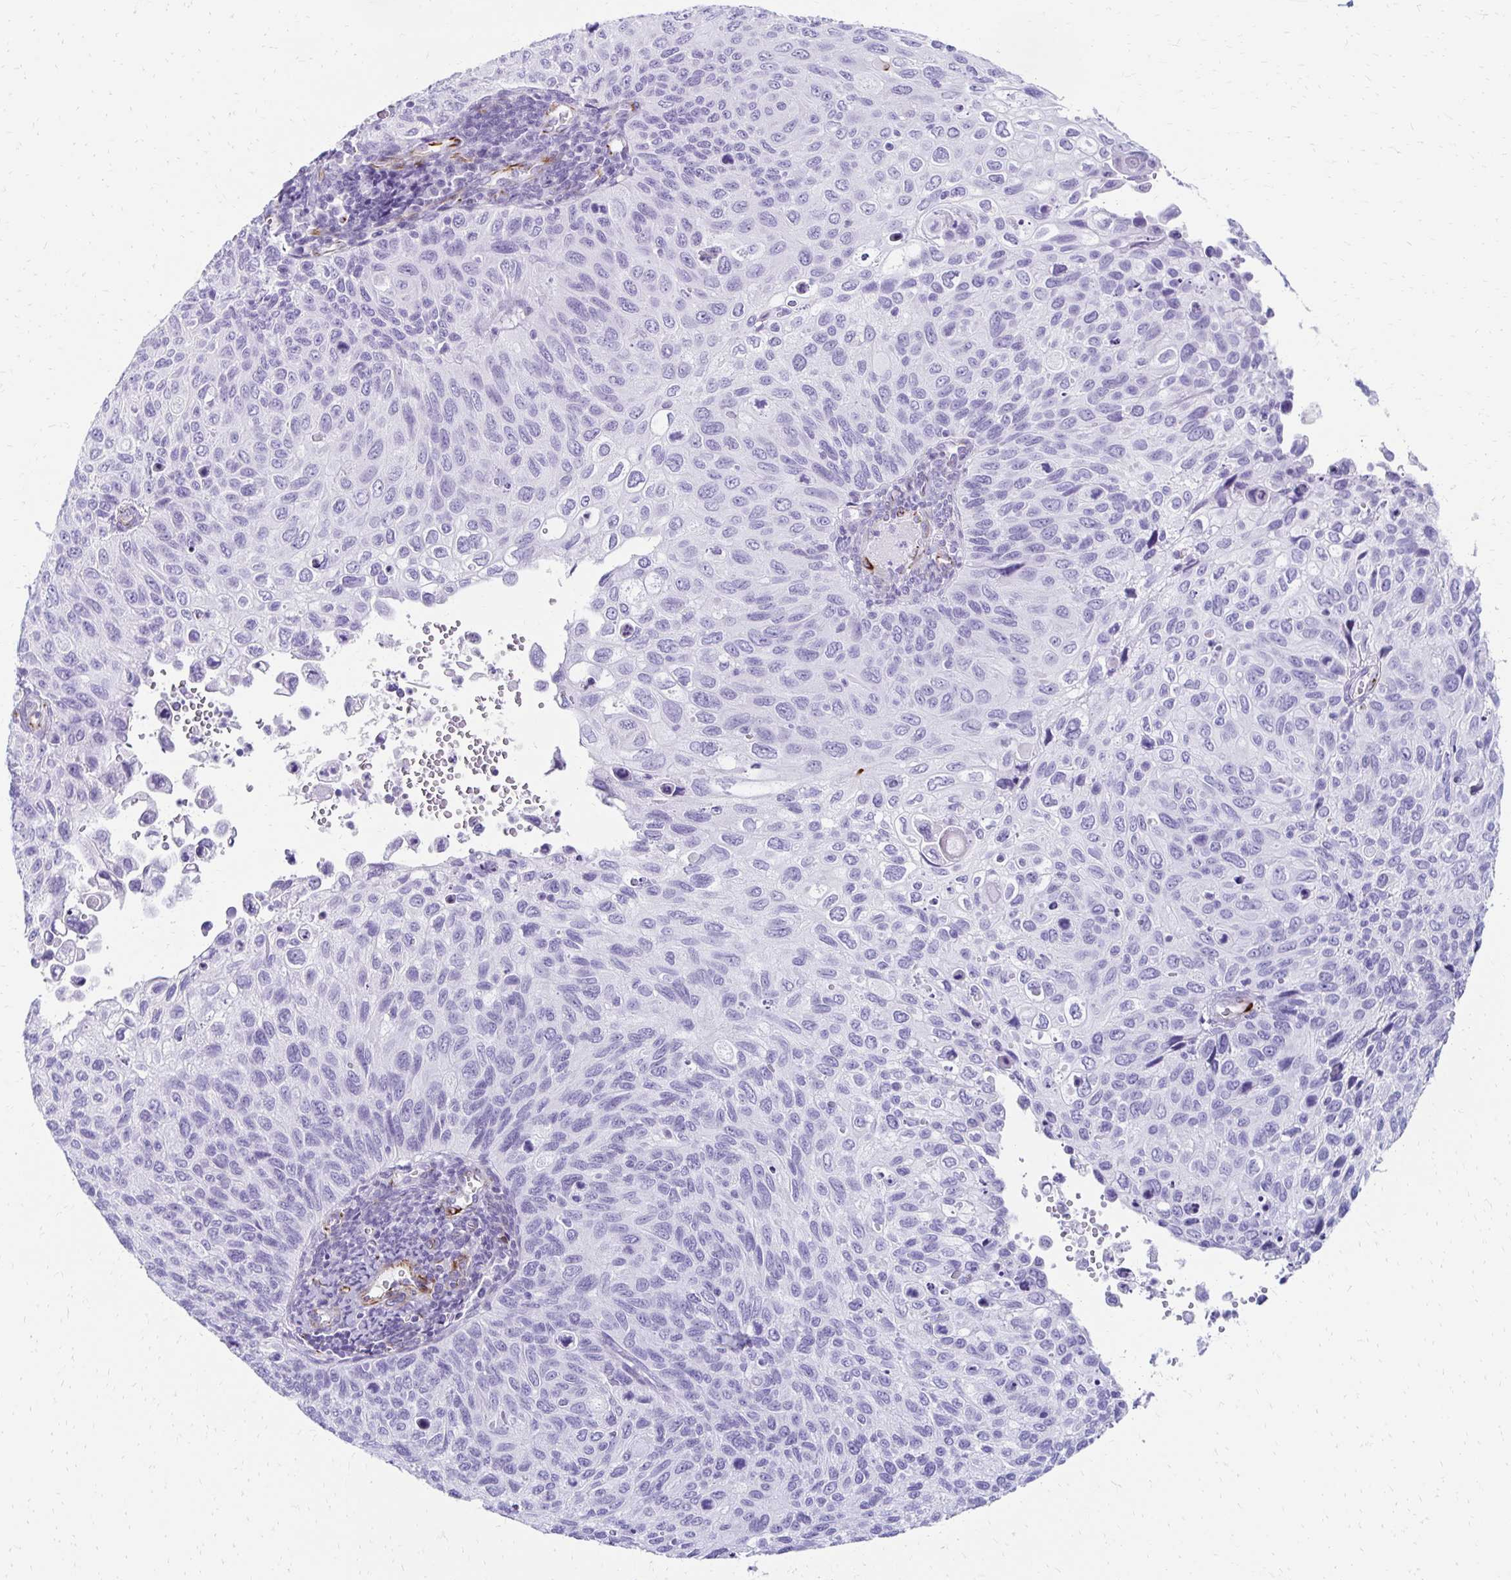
{"staining": {"intensity": "negative", "quantity": "none", "location": "none"}, "tissue": "cervical cancer", "cell_type": "Tumor cells", "image_type": "cancer", "snomed": [{"axis": "morphology", "description": "Squamous cell carcinoma, NOS"}, {"axis": "topography", "description": "Cervix"}], "caption": "There is no significant positivity in tumor cells of cervical cancer.", "gene": "TMEM54", "patient": {"sex": "female", "age": 70}}